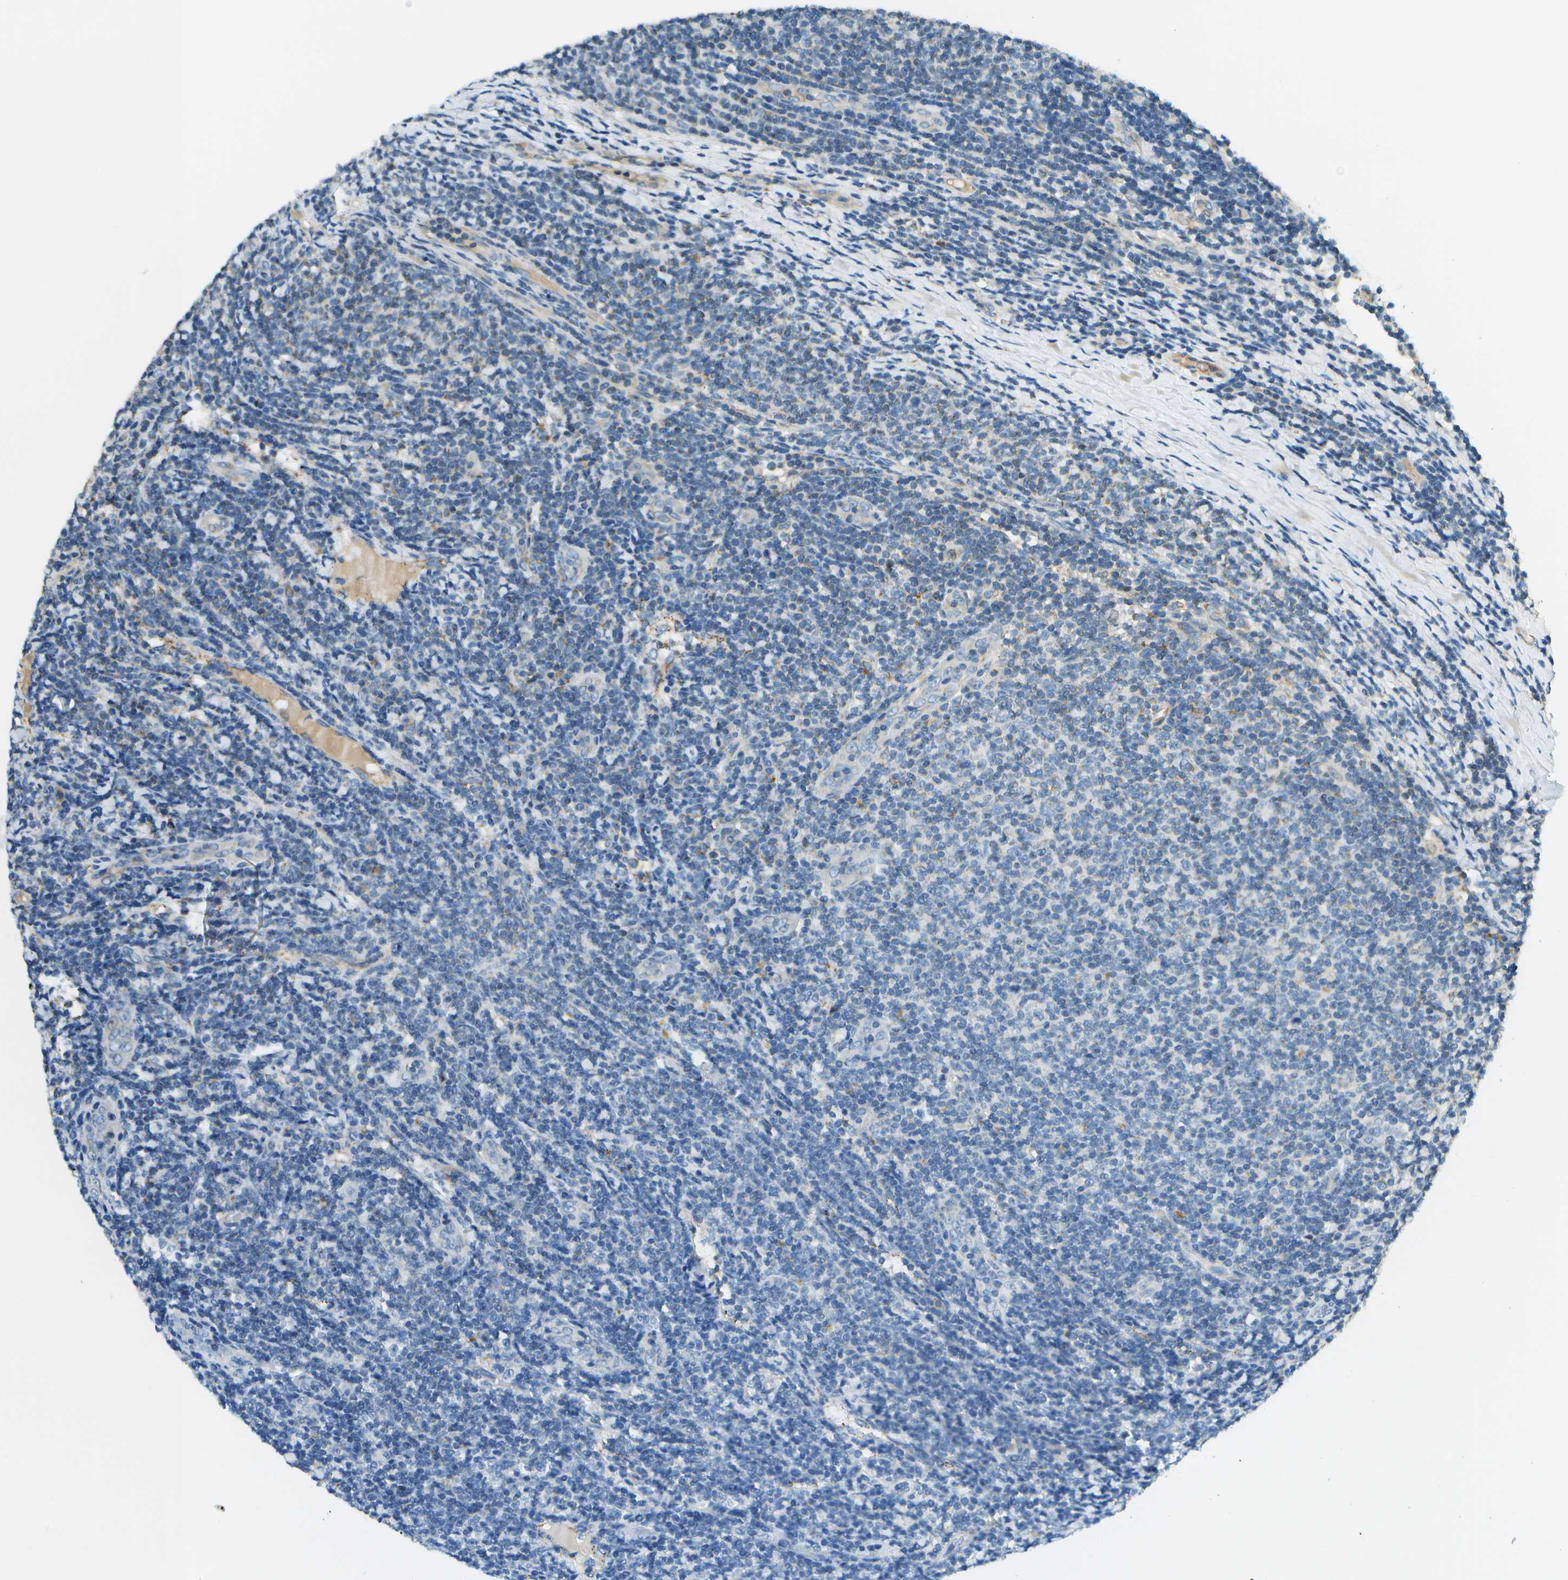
{"staining": {"intensity": "weak", "quantity": "25%-75%", "location": "cytoplasmic/membranous"}, "tissue": "lymphoma", "cell_type": "Tumor cells", "image_type": "cancer", "snomed": [{"axis": "morphology", "description": "Malignant lymphoma, non-Hodgkin's type, Low grade"}, {"axis": "topography", "description": "Lymph node"}], "caption": "Immunohistochemical staining of lymphoma displays low levels of weak cytoplasmic/membranous protein staining in about 25%-75% of tumor cells. The protein is shown in brown color, while the nuclei are stained blue.", "gene": "NRK", "patient": {"sex": "male", "age": 66}}